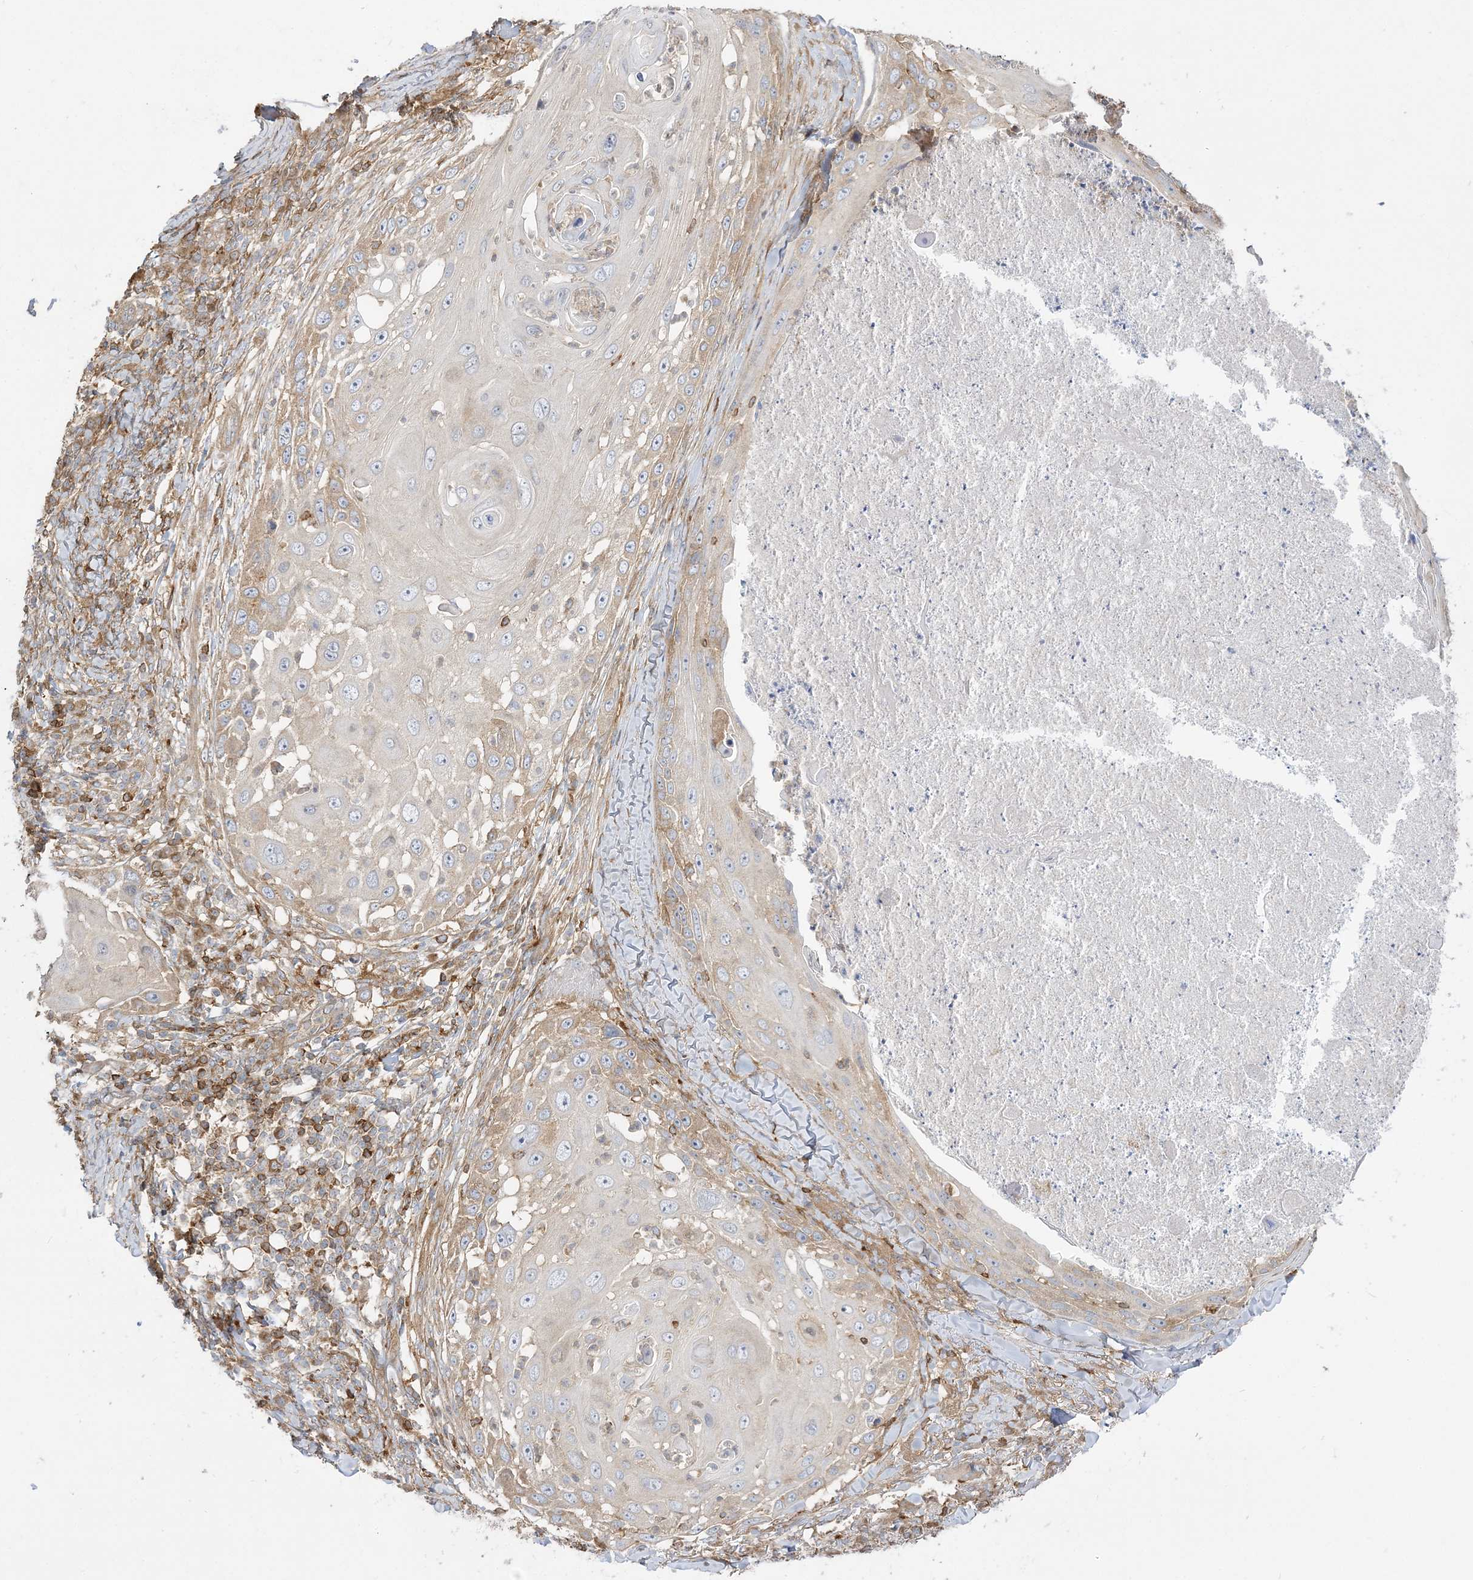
{"staining": {"intensity": "moderate", "quantity": "<25%", "location": "cytoplasmic/membranous"}, "tissue": "skin cancer", "cell_type": "Tumor cells", "image_type": "cancer", "snomed": [{"axis": "morphology", "description": "Squamous cell carcinoma, NOS"}, {"axis": "topography", "description": "Skin"}], "caption": "Human skin squamous cell carcinoma stained with a protein marker shows moderate staining in tumor cells.", "gene": "STAM", "patient": {"sex": "female", "age": 44}}